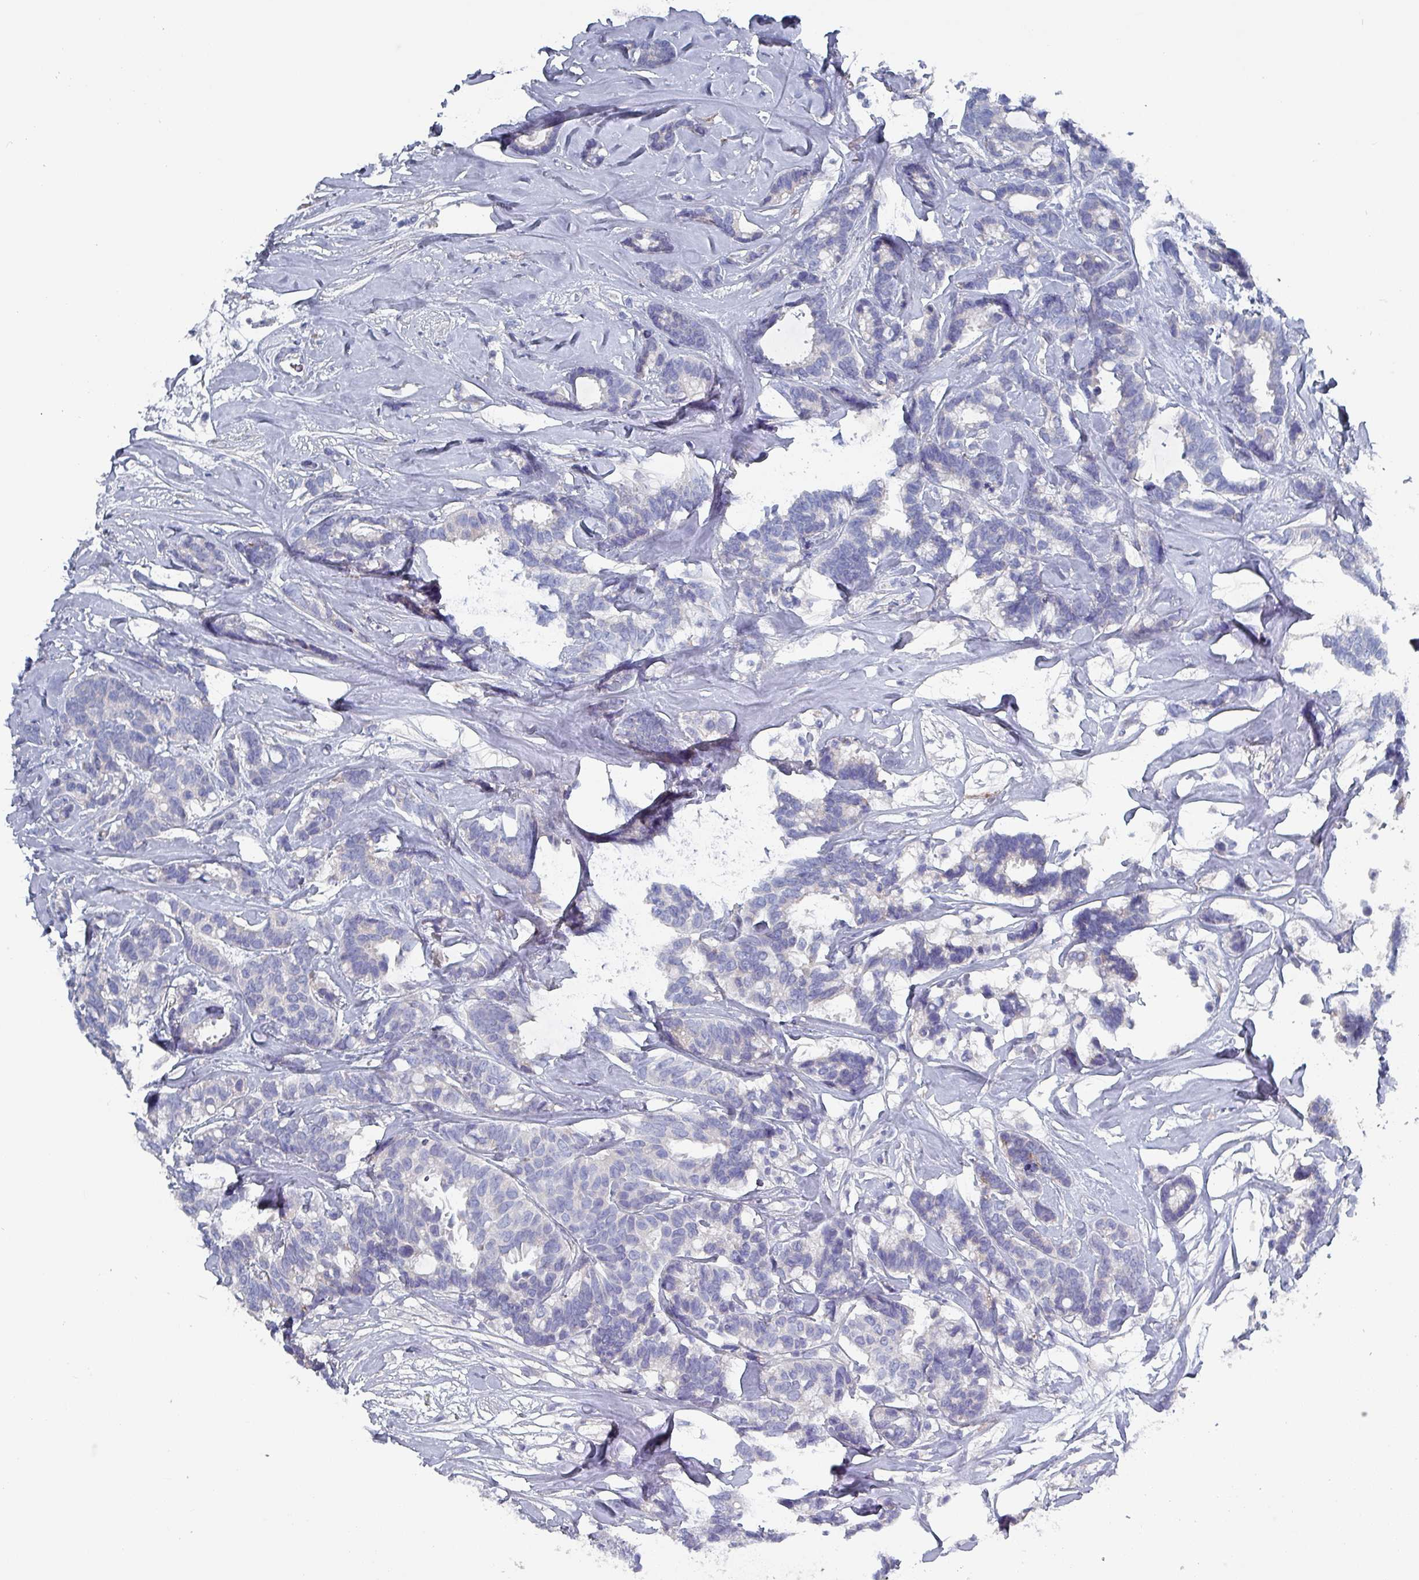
{"staining": {"intensity": "negative", "quantity": "none", "location": "none"}, "tissue": "breast cancer", "cell_type": "Tumor cells", "image_type": "cancer", "snomed": [{"axis": "morphology", "description": "Duct carcinoma"}, {"axis": "topography", "description": "Breast"}], "caption": "Breast infiltrating ductal carcinoma was stained to show a protein in brown. There is no significant staining in tumor cells. The staining is performed using DAB brown chromogen with nuclei counter-stained in using hematoxylin.", "gene": "DRD5", "patient": {"sex": "female", "age": 87}}